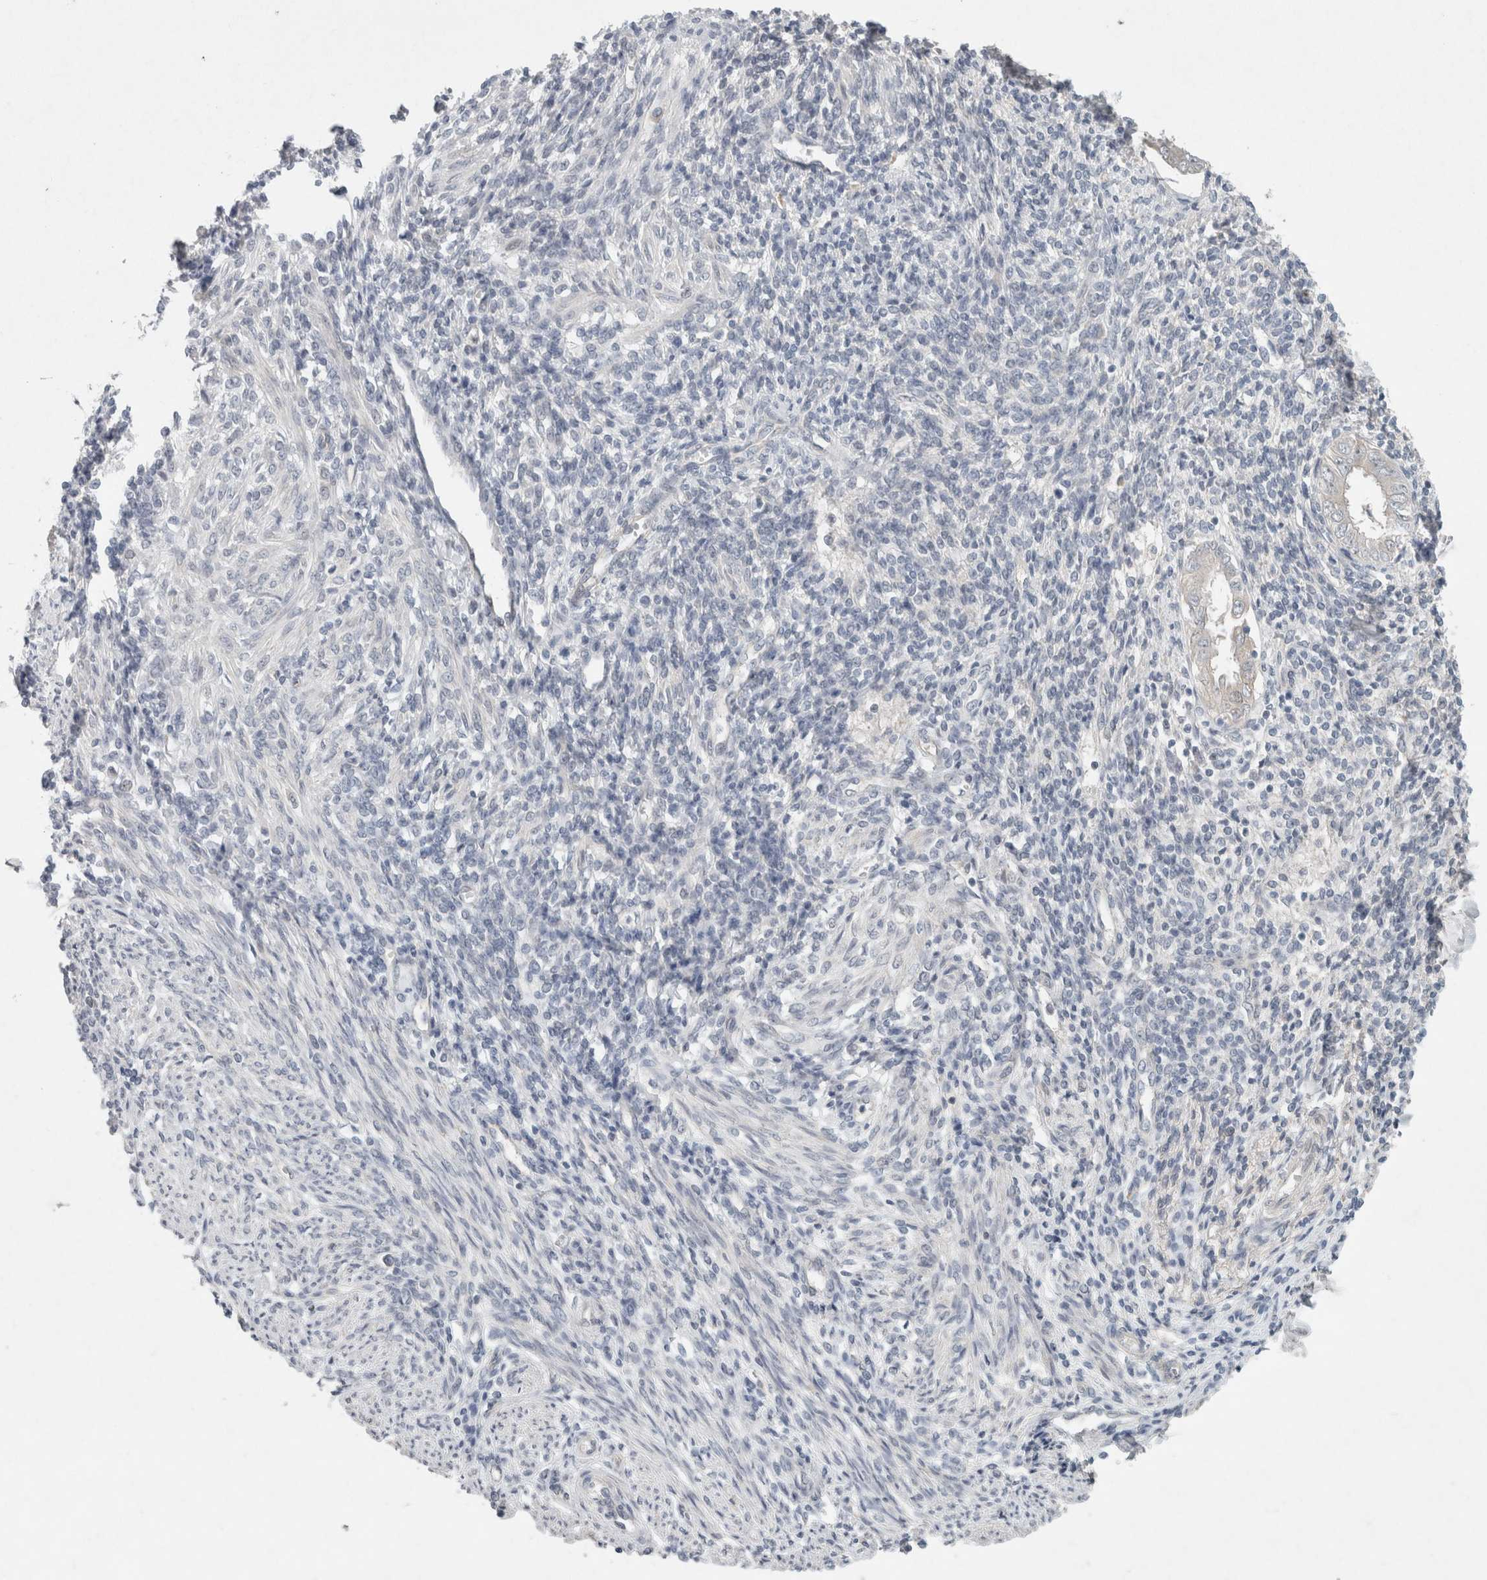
{"staining": {"intensity": "negative", "quantity": "none", "location": "none"}, "tissue": "endometrium", "cell_type": "Cells in endometrial stroma", "image_type": "normal", "snomed": [{"axis": "morphology", "description": "Normal tissue, NOS"}, {"axis": "topography", "description": "Endometrium"}], "caption": "The histopathology image displays no staining of cells in endometrial stroma in unremarkable endometrium.", "gene": "RASAL2", "patient": {"sex": "female", "age": 66}}